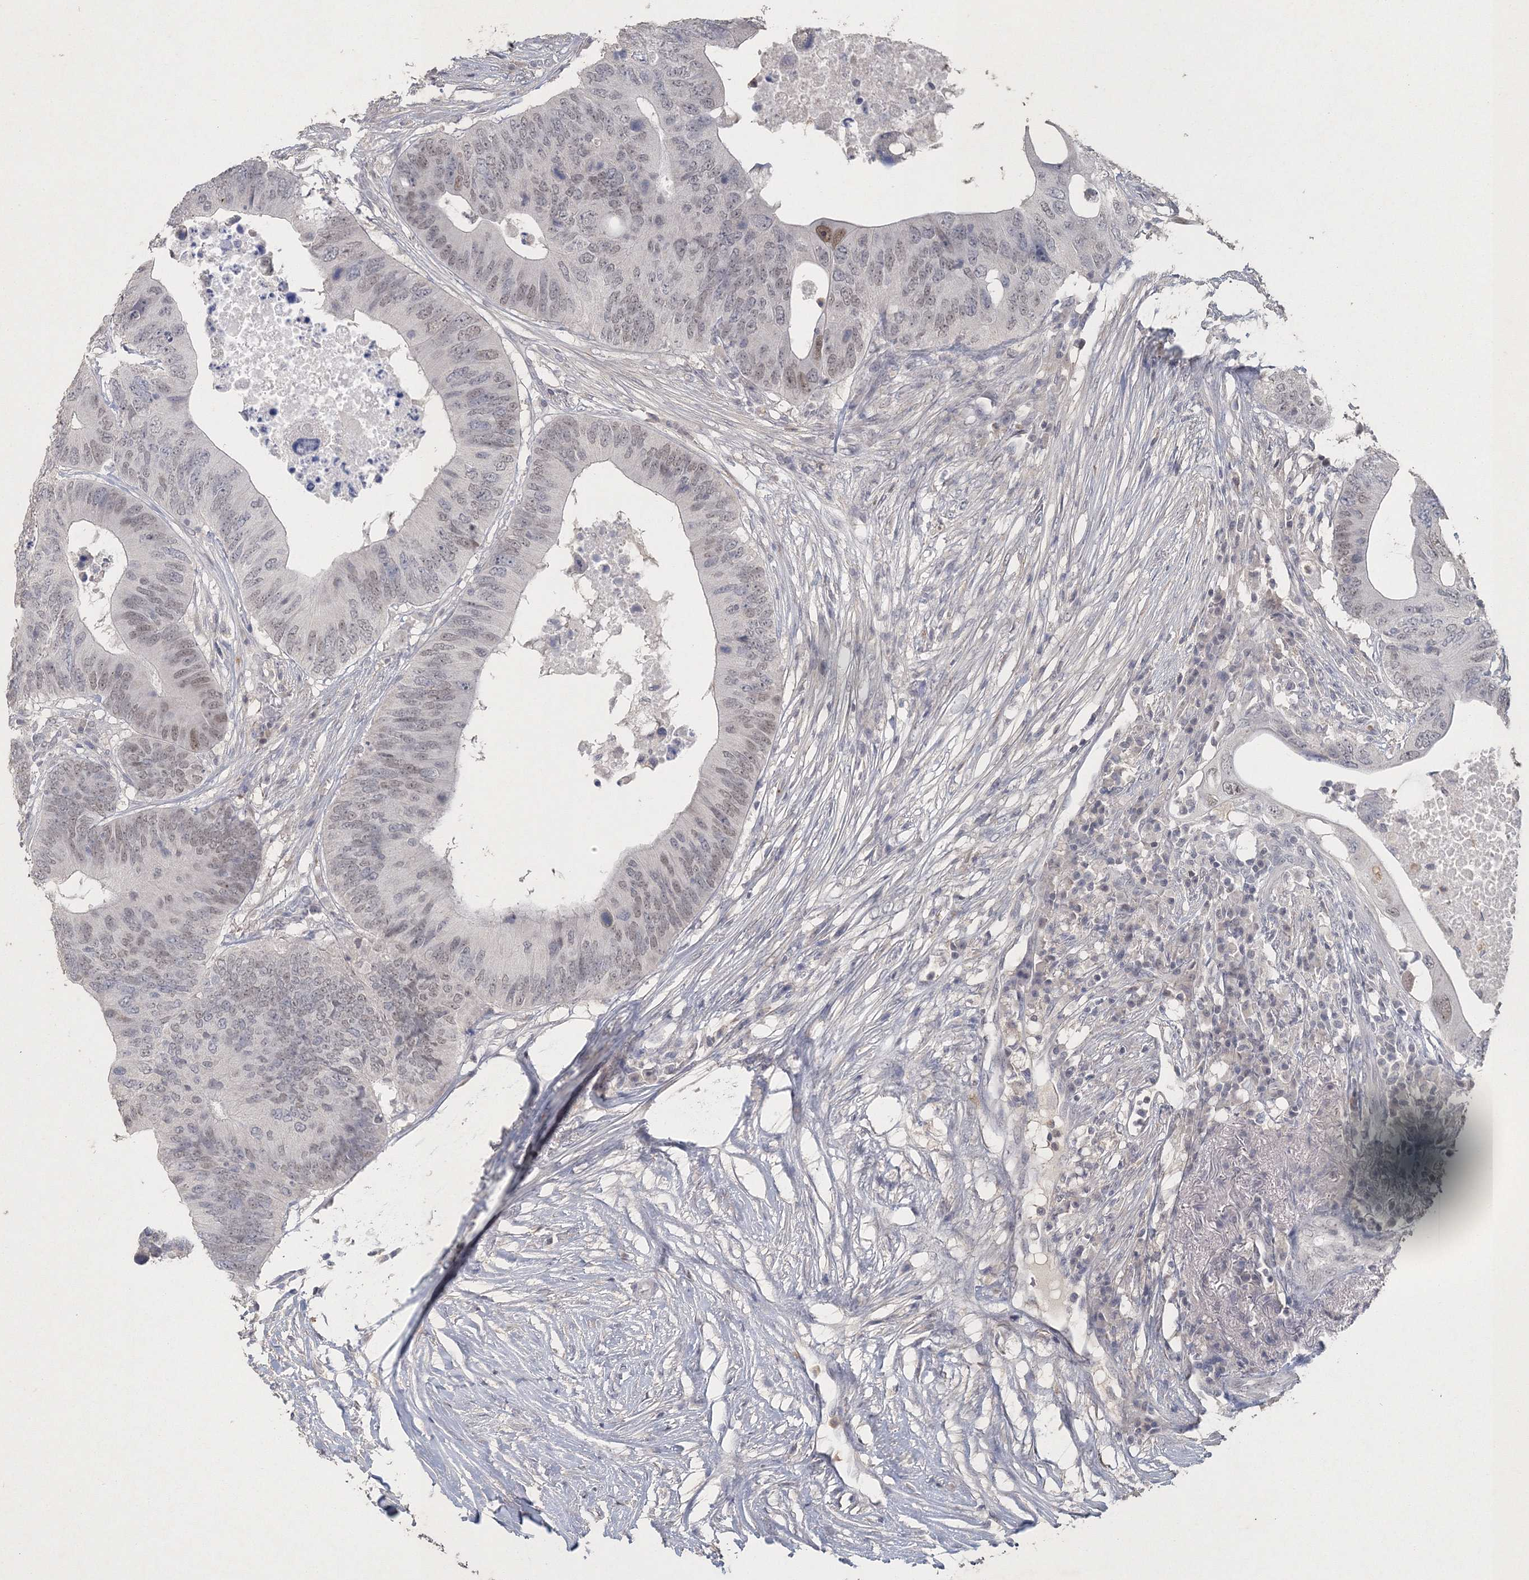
{"staining": {"intensity": "moderate", "quantity": "<25%", "location": "nuclear"}, "tissue": "colorectal cancer", "cell_type": "Tumor cells", "image_type": "cancer", "snomed": [{"axis": "morphology", "description": "Adenocarcinoma, NOS"}, {"axis": "topography", "description": "Colon"}], "caption": "High-magnification brightfield microscopy of colorectal adenocarcinoma stained with DAB (3,3'-diaminobenzidine) (brown) and counterstained with hematoxylin (blue). tumor cells exhibit moderate nuclear positivity is identified in about<25% of cells.", "gene": "UIMC1", "patient": {"sex": "male", "age": 71}}